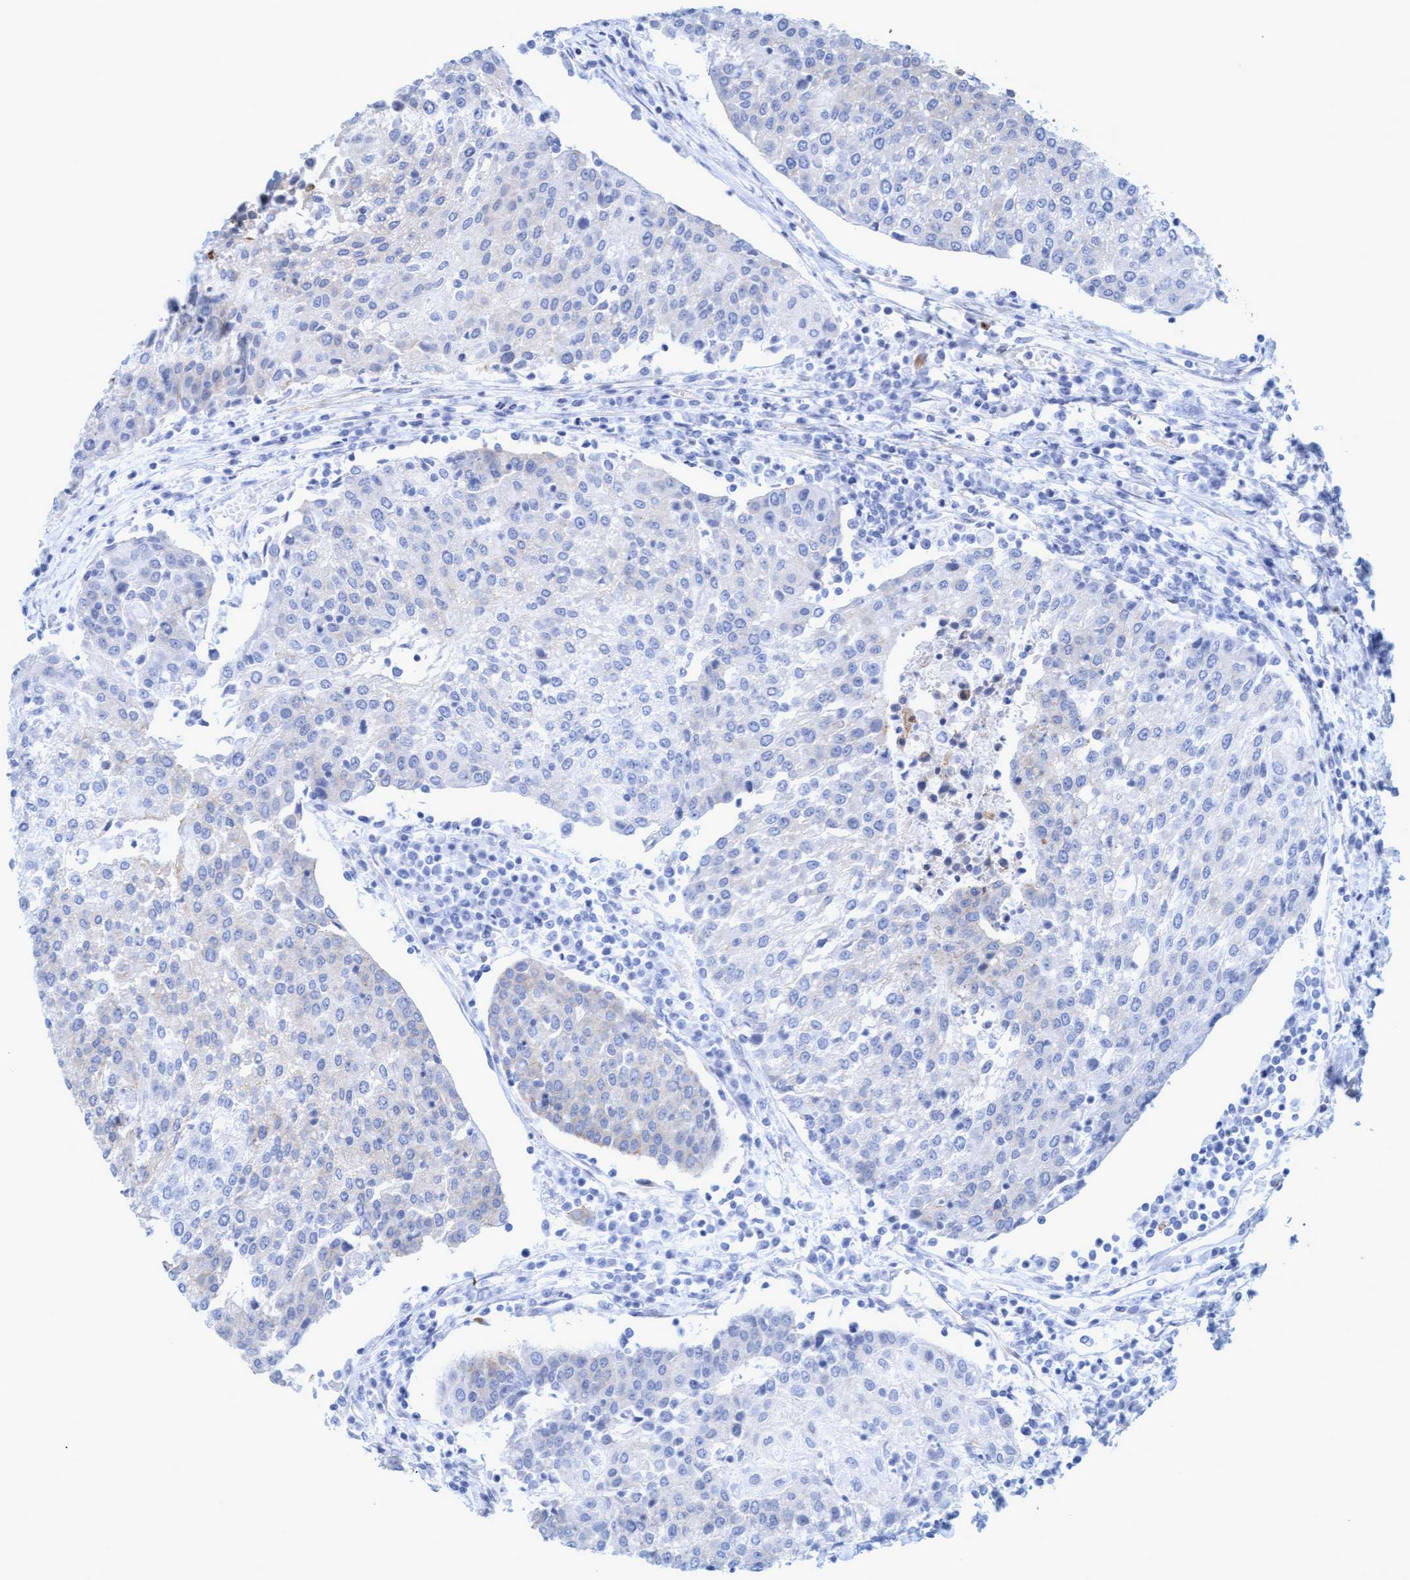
{"staining": {"intensity": "negative", "quantity": "none", "location": "none"}, "tissue": "urothelial cancer", "cell_type": "Tumor cells", "image_type": "cancer", "snomed": [{"axis": "morphology", "description": "Urothelial carcinoma, High grade"}, {"axis": "topography", "description": "Urinary bladder"}], "caption": "Urothelial cancer was stained to show a protein in brown. There is no significant positivity in tumor cells.", "gene": "MTFR1", "patient": {"sex": "female", "age": 85}}